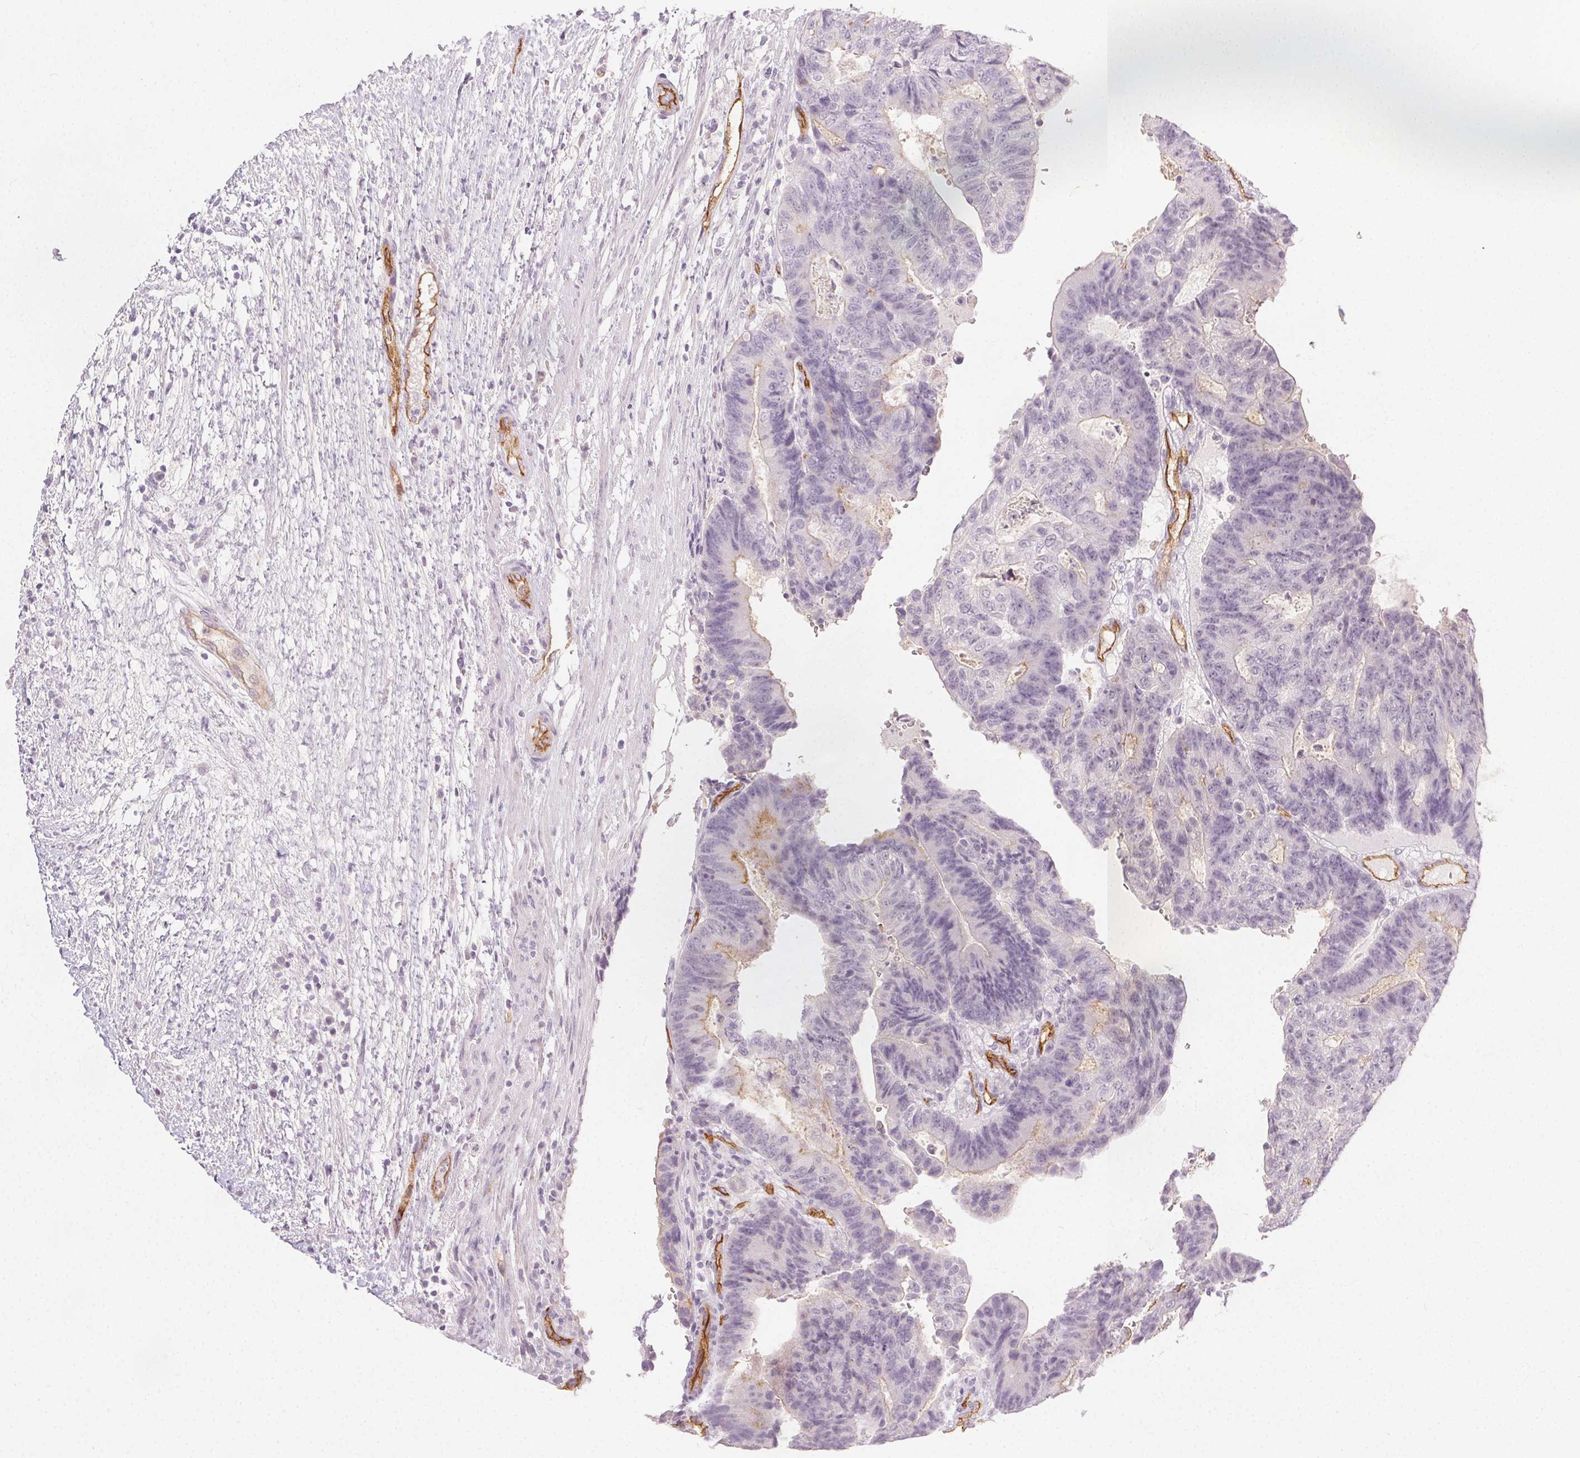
{"staining": {"intensity": "negative", "quantity": "none", "location": "none"}, "tissue": "colorectal cancer", "cell_type": "Tumor cells", "image_type": "cancer", "snomed": [{"axis": "morphology", "description": "Adenocarcinoma, NOS"}, {"axis": "topography", "description": "Colon"}], "caption": "Immunohistochemistry (IHC) photomicrograph of neoplastic tissue: human colorectal adenocarcinoma stained with DAB (3,3'-diaminobenzidine) demonstrates no significant protein staining in tumor cells.", "gene": "PODXL", "patient": {"sex": "female", "age": 48}}